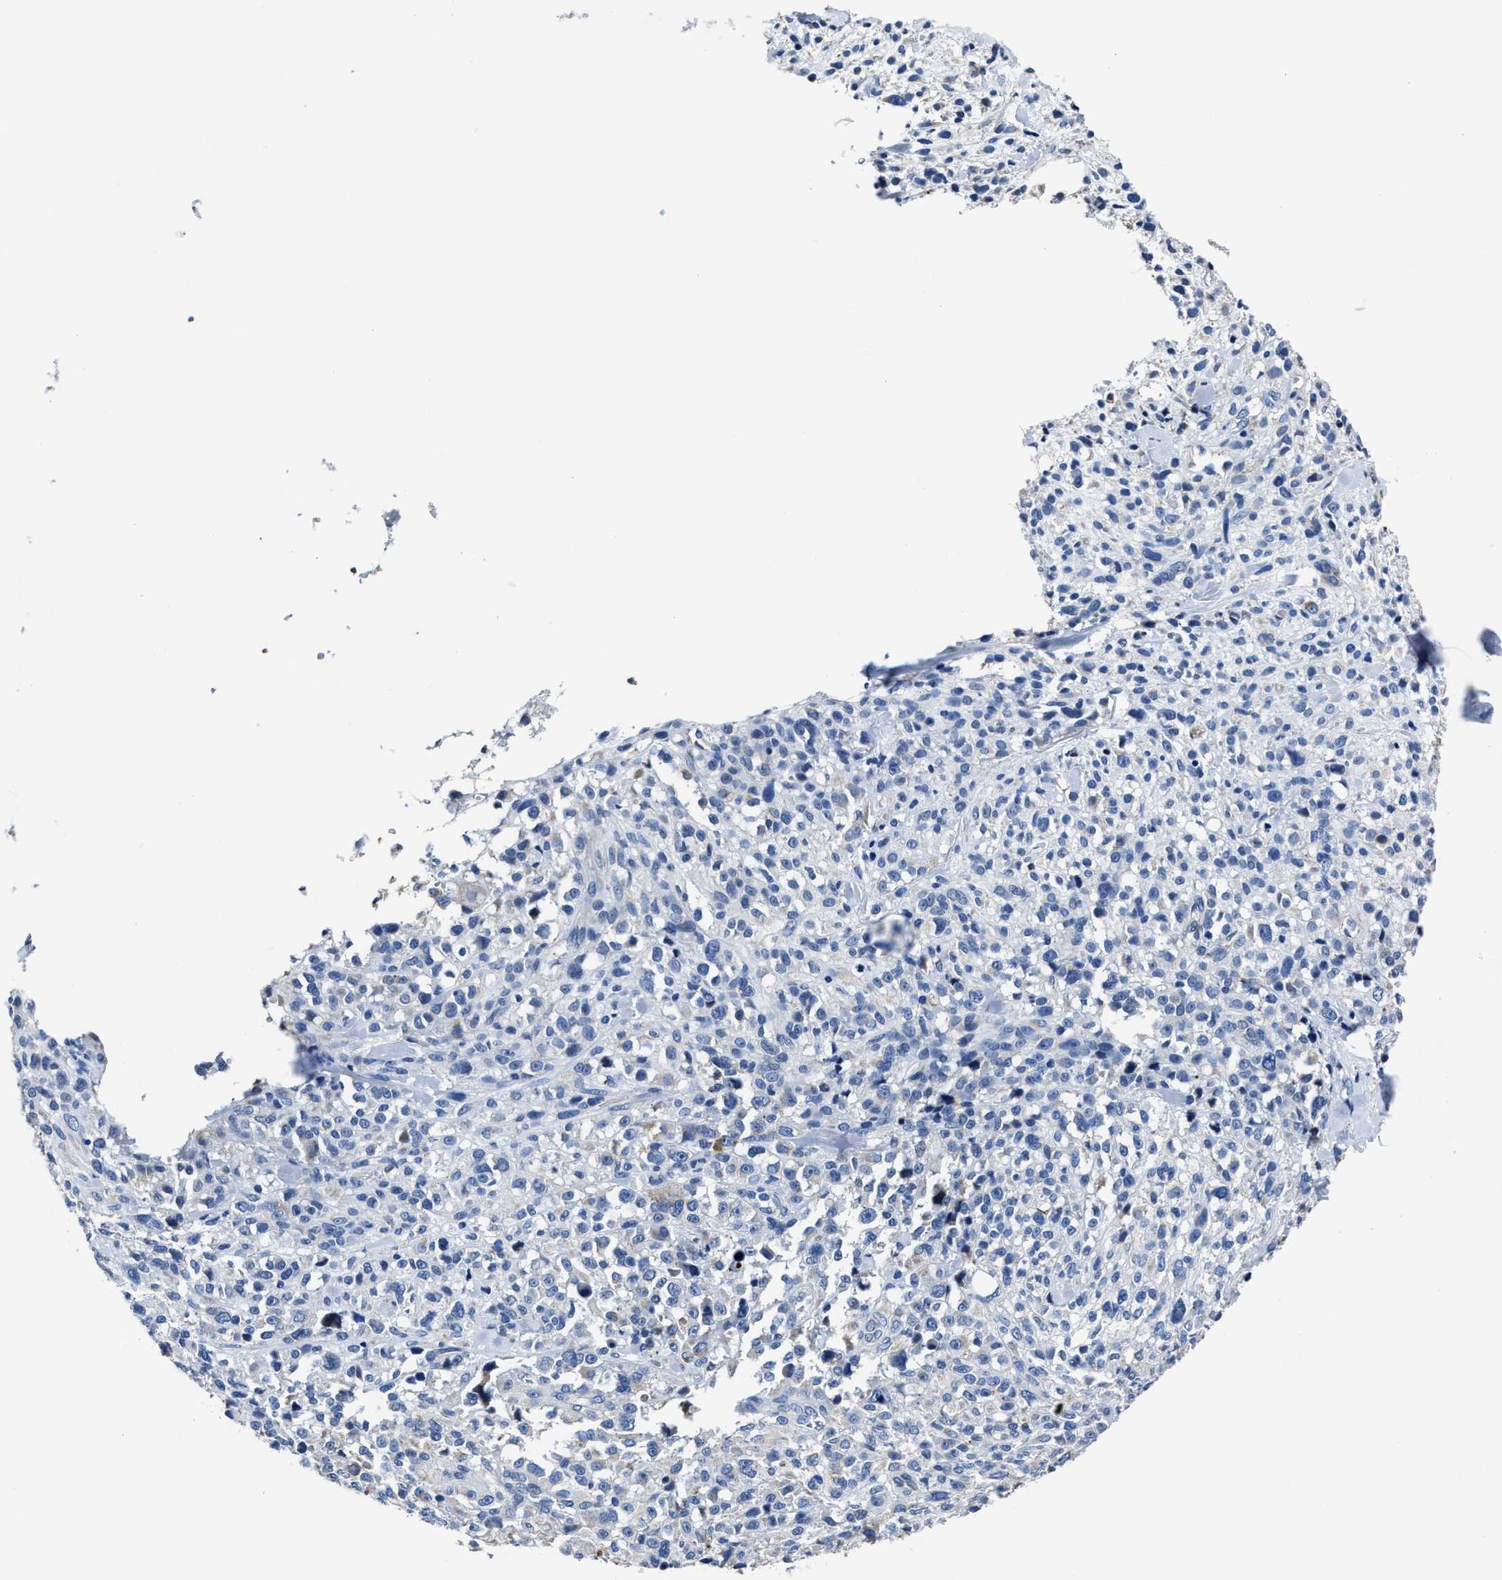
{"staining": {"intensity": "negative", "quantity": "none", "location": "none"}, "tissue": "melanoma", "cell_type": "Tumor cells", "image_type": "cancer", "snomed": [{"axis": "morphology", "description": "Malignant melanoma, NOS"}, {"axis": "topography", "description": "Skin"}], "caption": "There is no significant expression in tumor cells of melanoma. (DAB immunohistochemistry visualized using brightfield microscopy, high magnification).", "gene": "GHITM", "patient": {"sex": "female", "age": 55}}